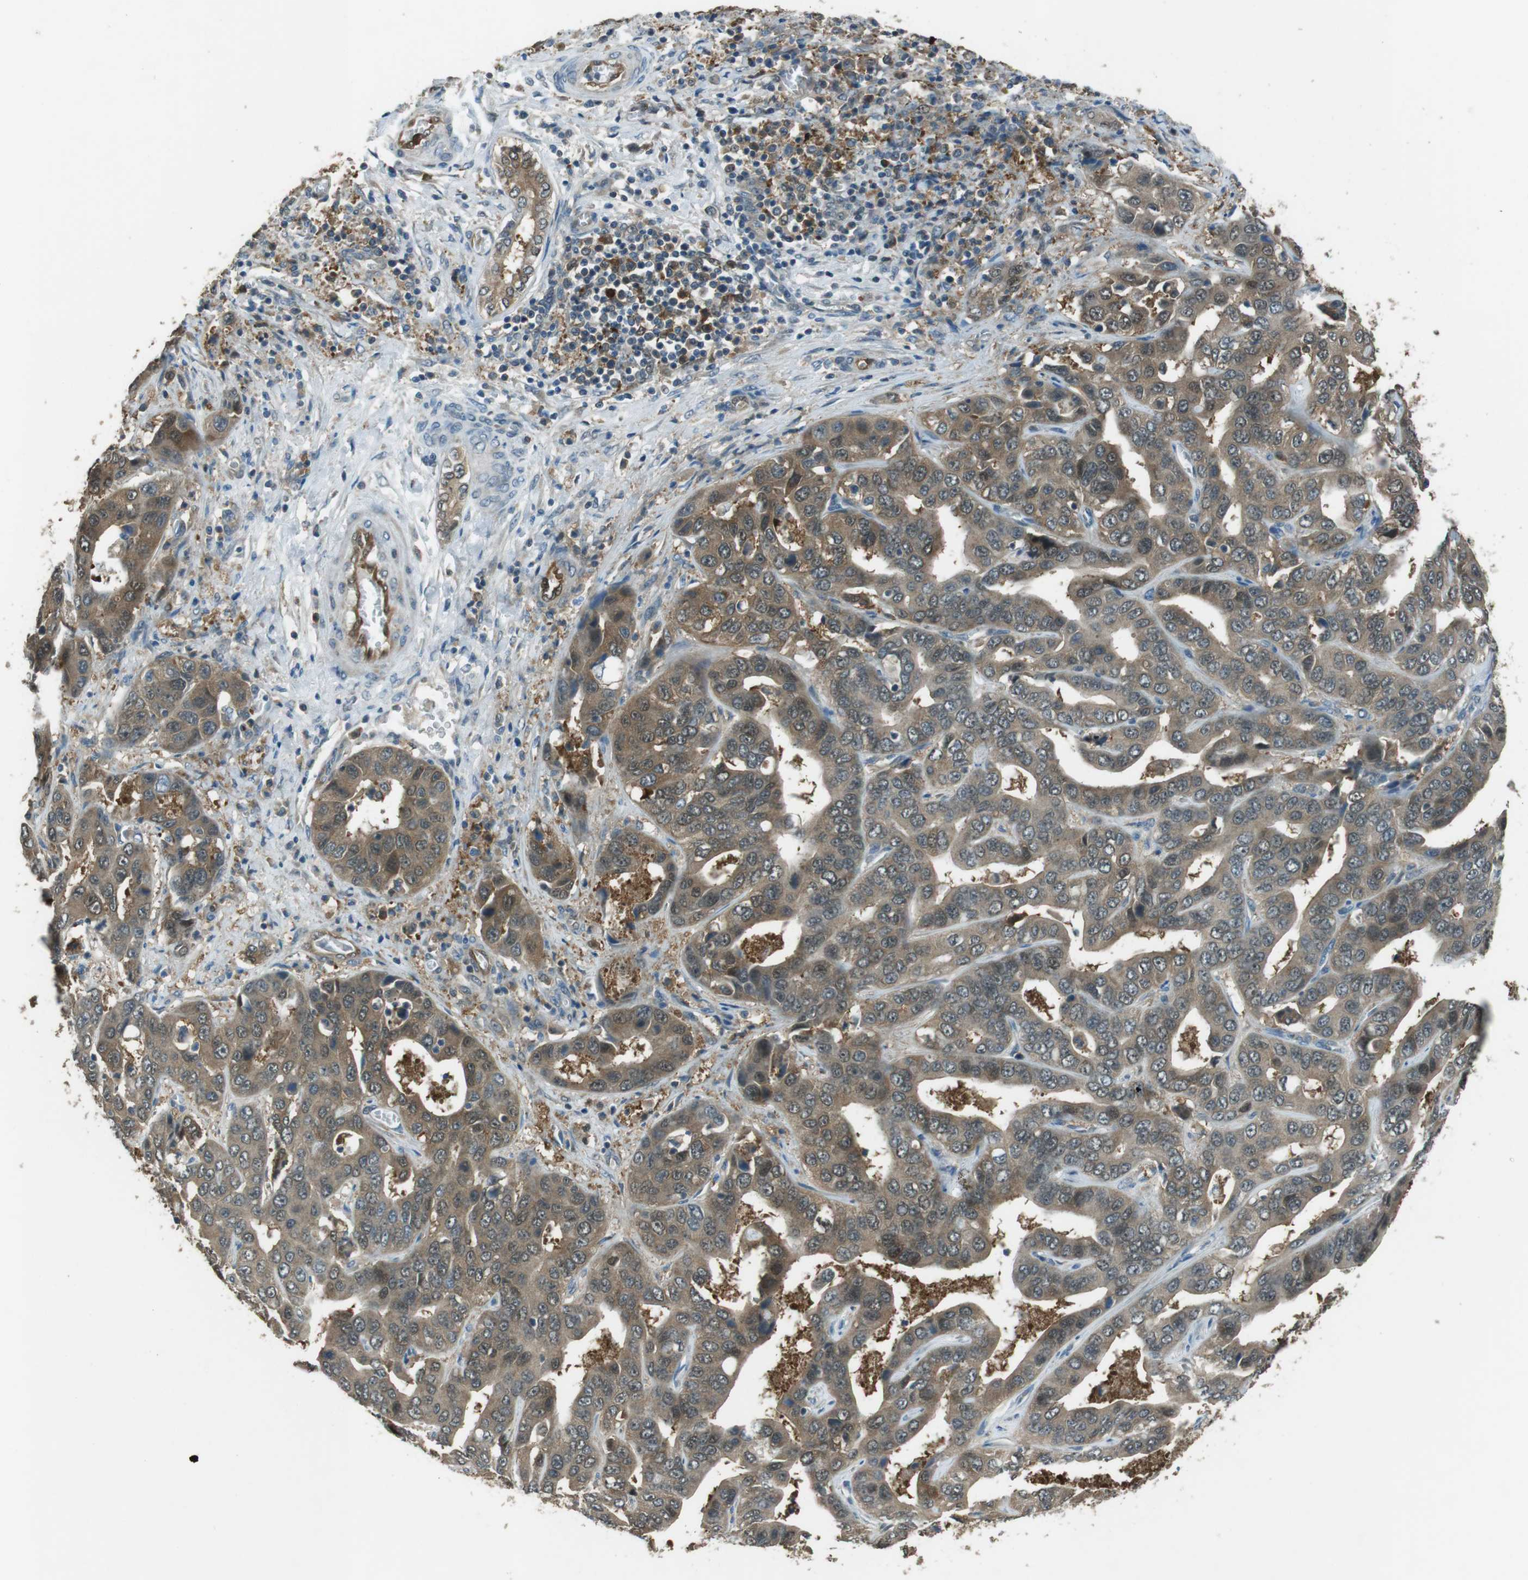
{"staining": {"intensity": "weak", "quantity": ">75%", "location": "cytoplasmic/membranous"}, "tissue": "liver cancer", "cell_type": "Tumor cells", "image_type": "cancer", "snomed": [{"axis": "morphology", "description": "Cholangiocarcinoma"}, {"axis": "topography", "description": "Liver"}], "caption": "Immunohistochemical staining of human liver cholangiocarcinoma displays low levels of weak cytoplasmic/membranous protein positivity in about >75% of tumor cells. The staining was performed using DAB, with brown indicating positive protein expression. Nuclei are stained blue with hematoxylin.", "gene": "MFAP3", "patient": {"sex": "female", "age": 52}}